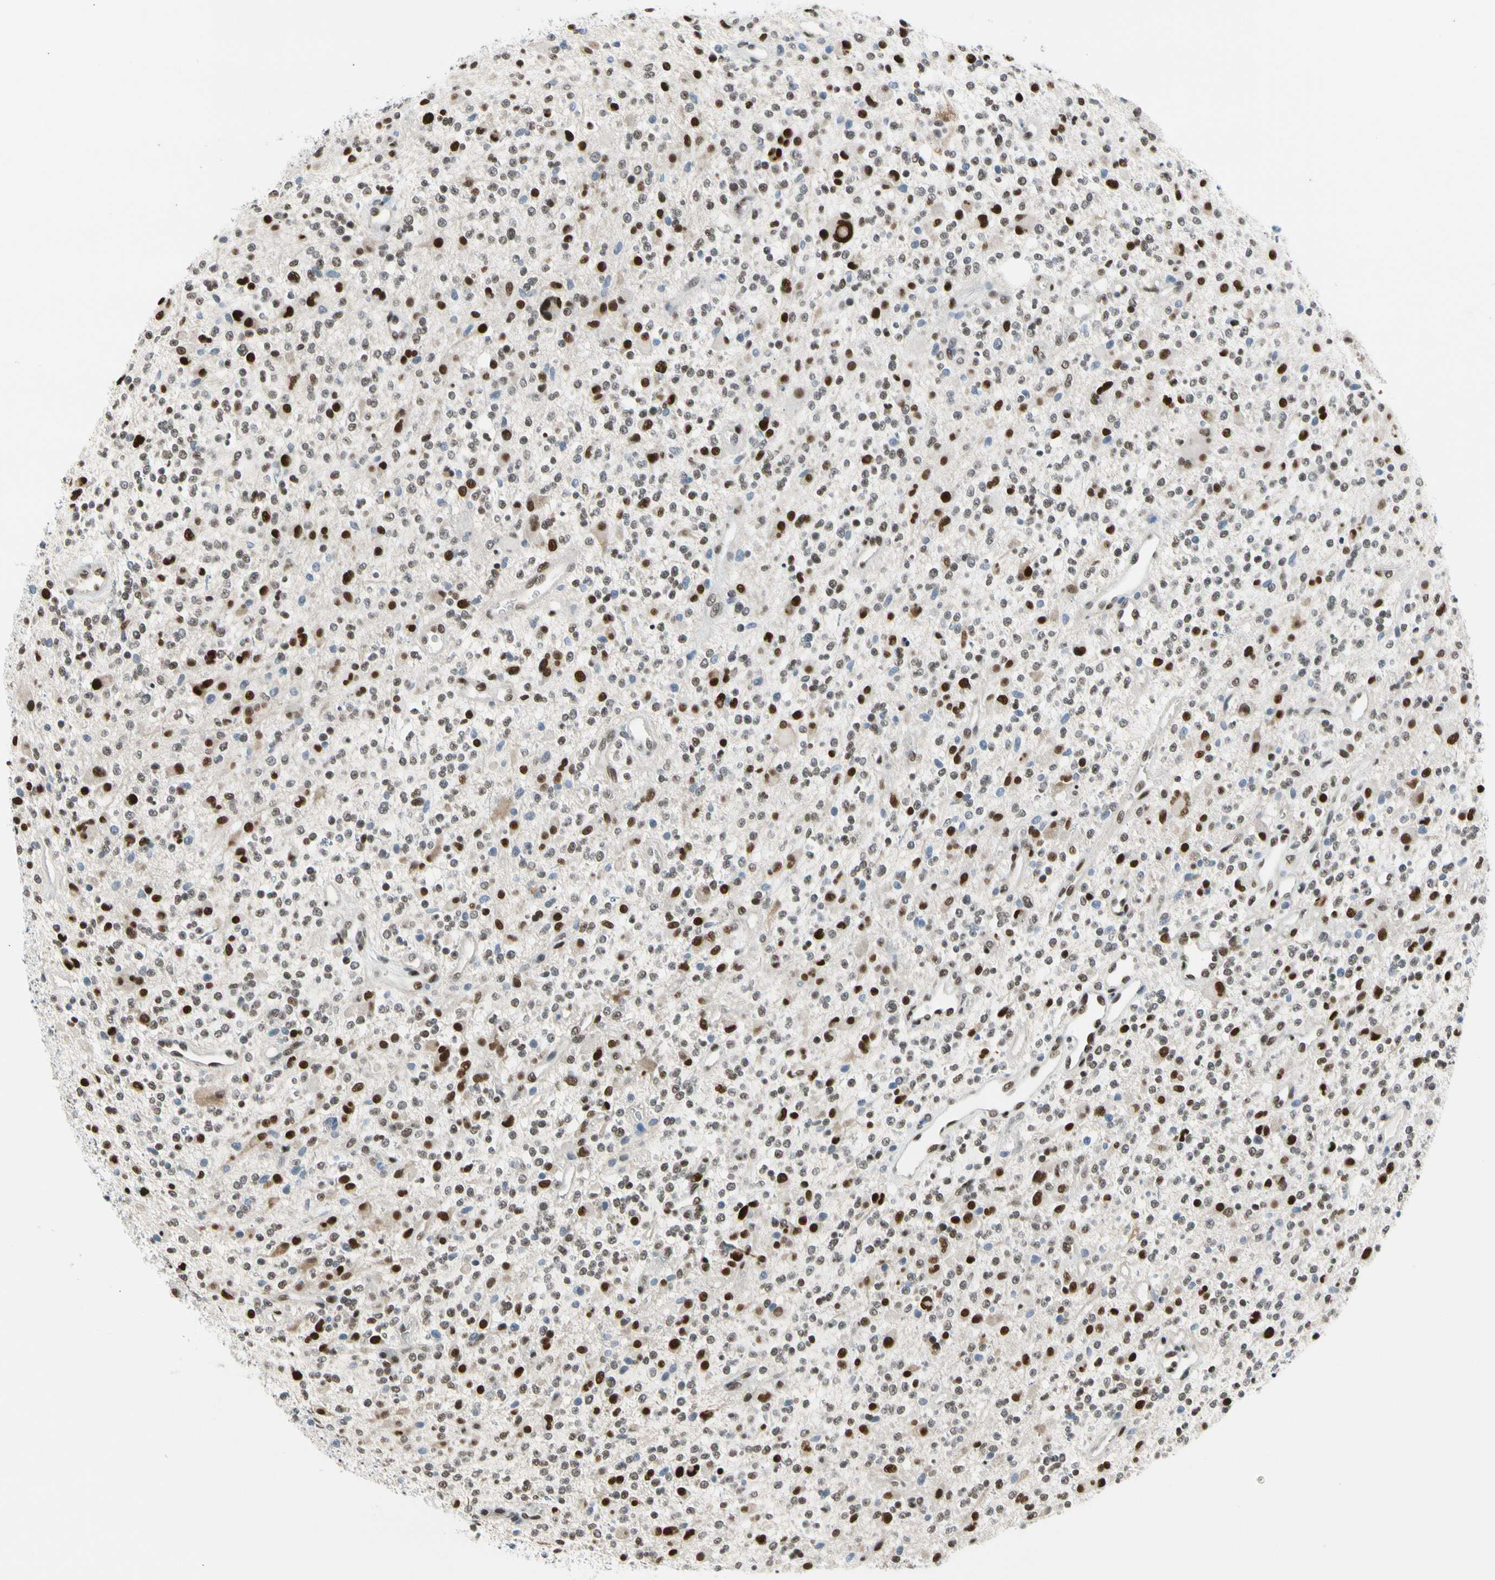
{"staining": {"intensity": "strong", "quantity": "25%-75%", "location": "nuclear"}, "tissue": "glioma", "cell_type": "Tumor cells", "image_type": "cancer", "snomed": [{"axis": "morphology", "description": "Glioma, malignant, High grade"}, {"axis": "topography", "description": "Brain"}], "caption": "A histopathology image of human glioma stained for a protein displays strong nuclear brown staining in tumor cells.", "gene": "NFIA", "patient": {"sex": "male", "age": 48}}